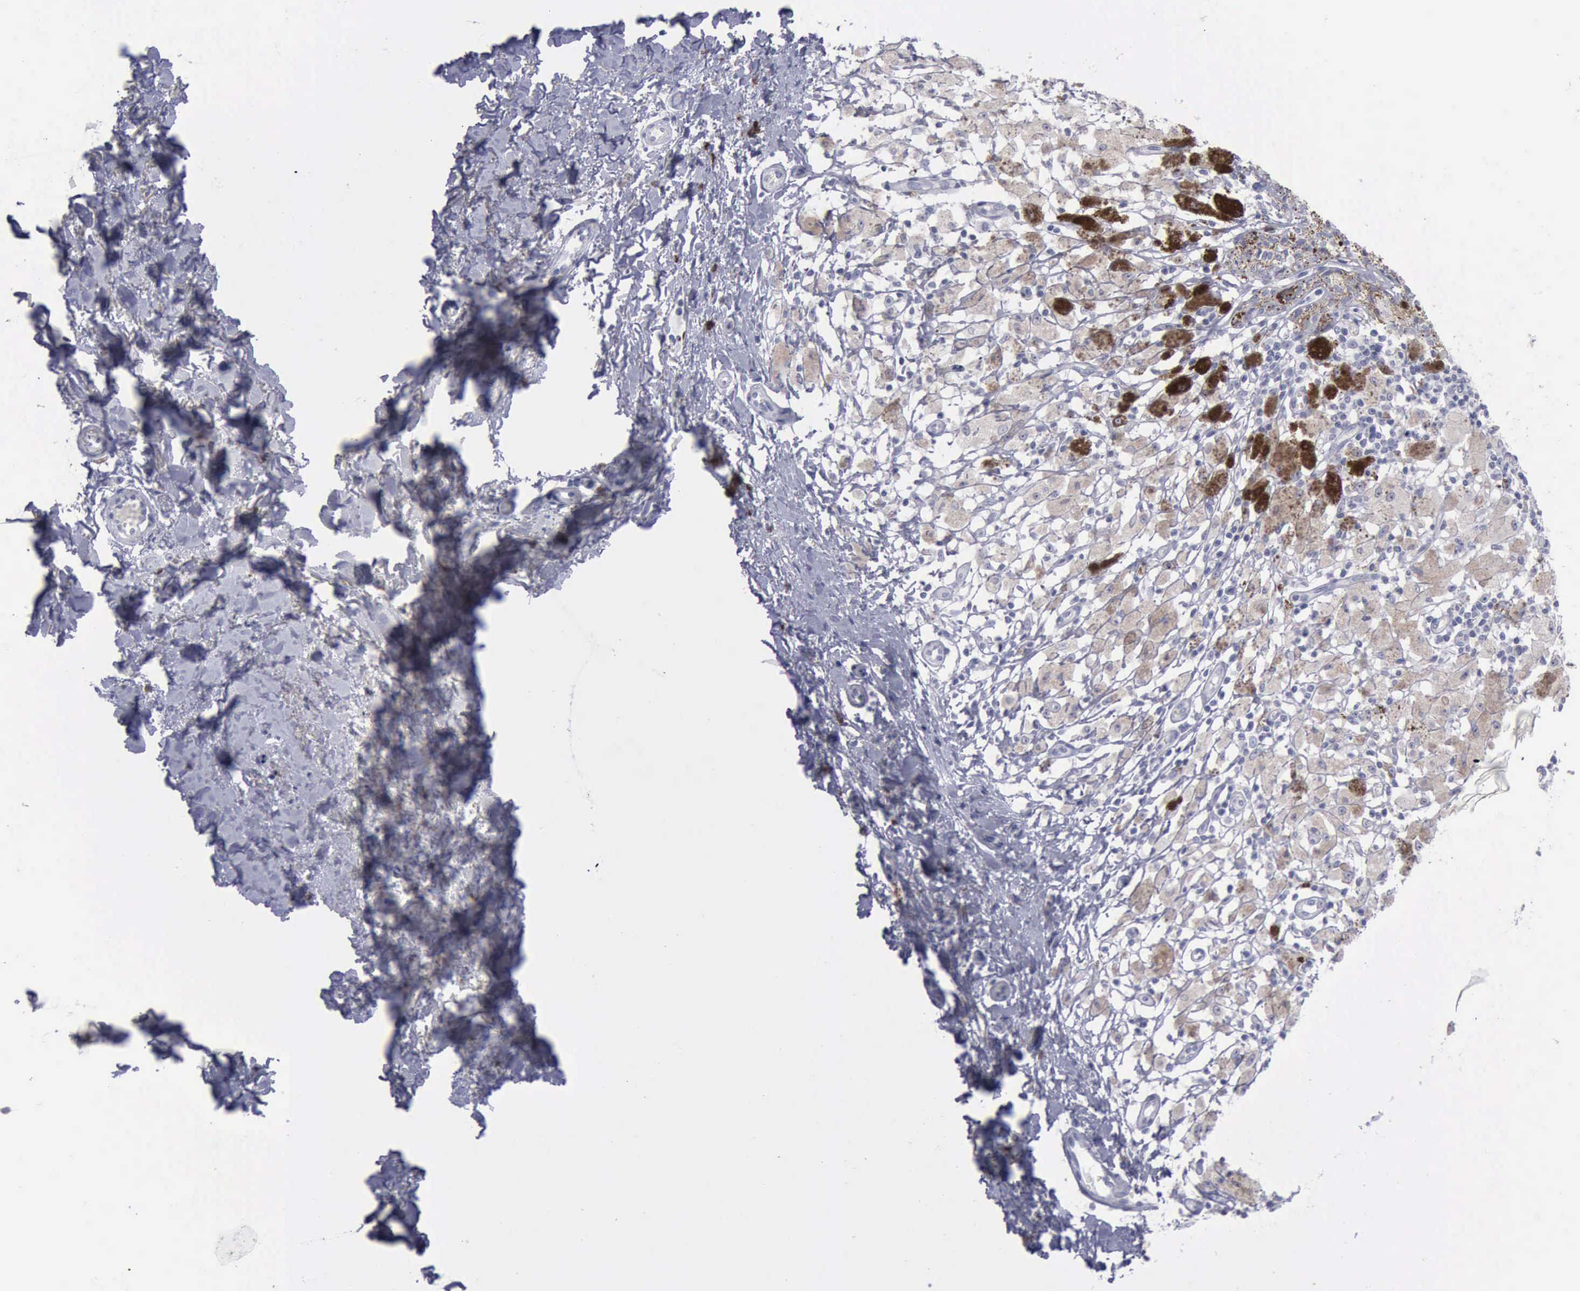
{"staining": {"intensity": "negative", "quantity": "none", "location": "none"}, "tissue": "melanoma", "cell_type": "Tumor cells", "image_type": "cancer", "snomed": [{"axis": "morphology", "description": "Malignant melanoma, NOS"}, {"axis": "topography", "description": "Skin"}], "caption": "This is a histopathology image of immunohistochemistry (IHC) staining of melanoma, which shows no expression in tumor cells. The staining is performed using DAB brown chromogen with nuclei counter-stained in using hematoxylin.", "gene": "CDH2", "patient": {"sex": "male", "age": 45}}